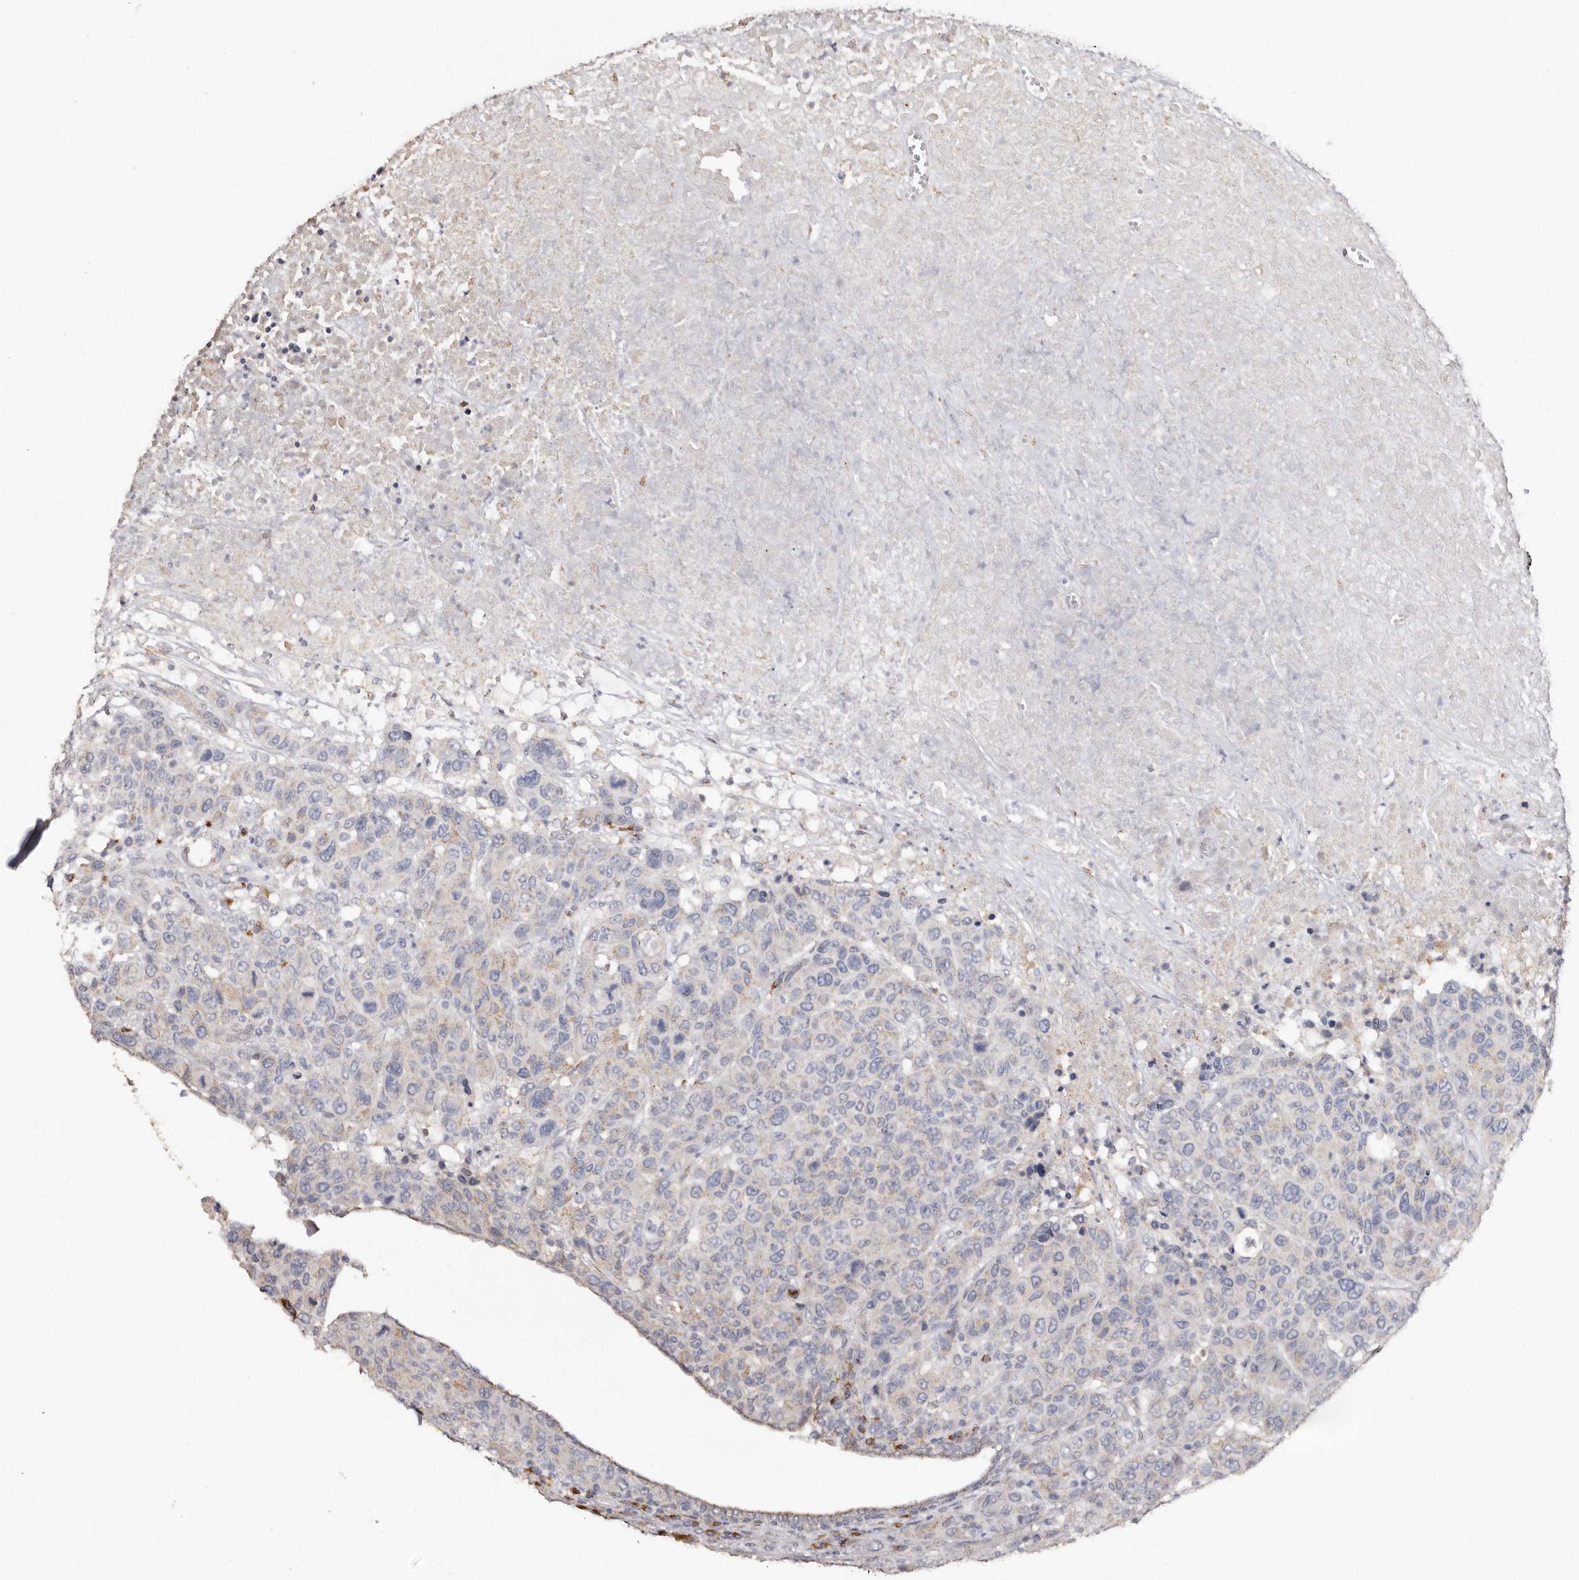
{"staining": {"intensity": "weak", "quantity": "25%-75%", "location": "cytoplasmic/membranous"}, "tissue": "breast cancer", "cell_type": "Tumor cells", "image_type": "cancer", "snomed": [{"axis": "morphology", "description": "Duct carcinoma"}, {"axis": "topography", "description": "Breast"}], "caption": "A low amount of weak cytoplasmic/membranous expression is present in about 25%-75% of tumor cells in breast cancer (intraductal carcinoma) tissue.", "gene": "LGALS7B", "patient": {"sex": "female", "age": 37}}